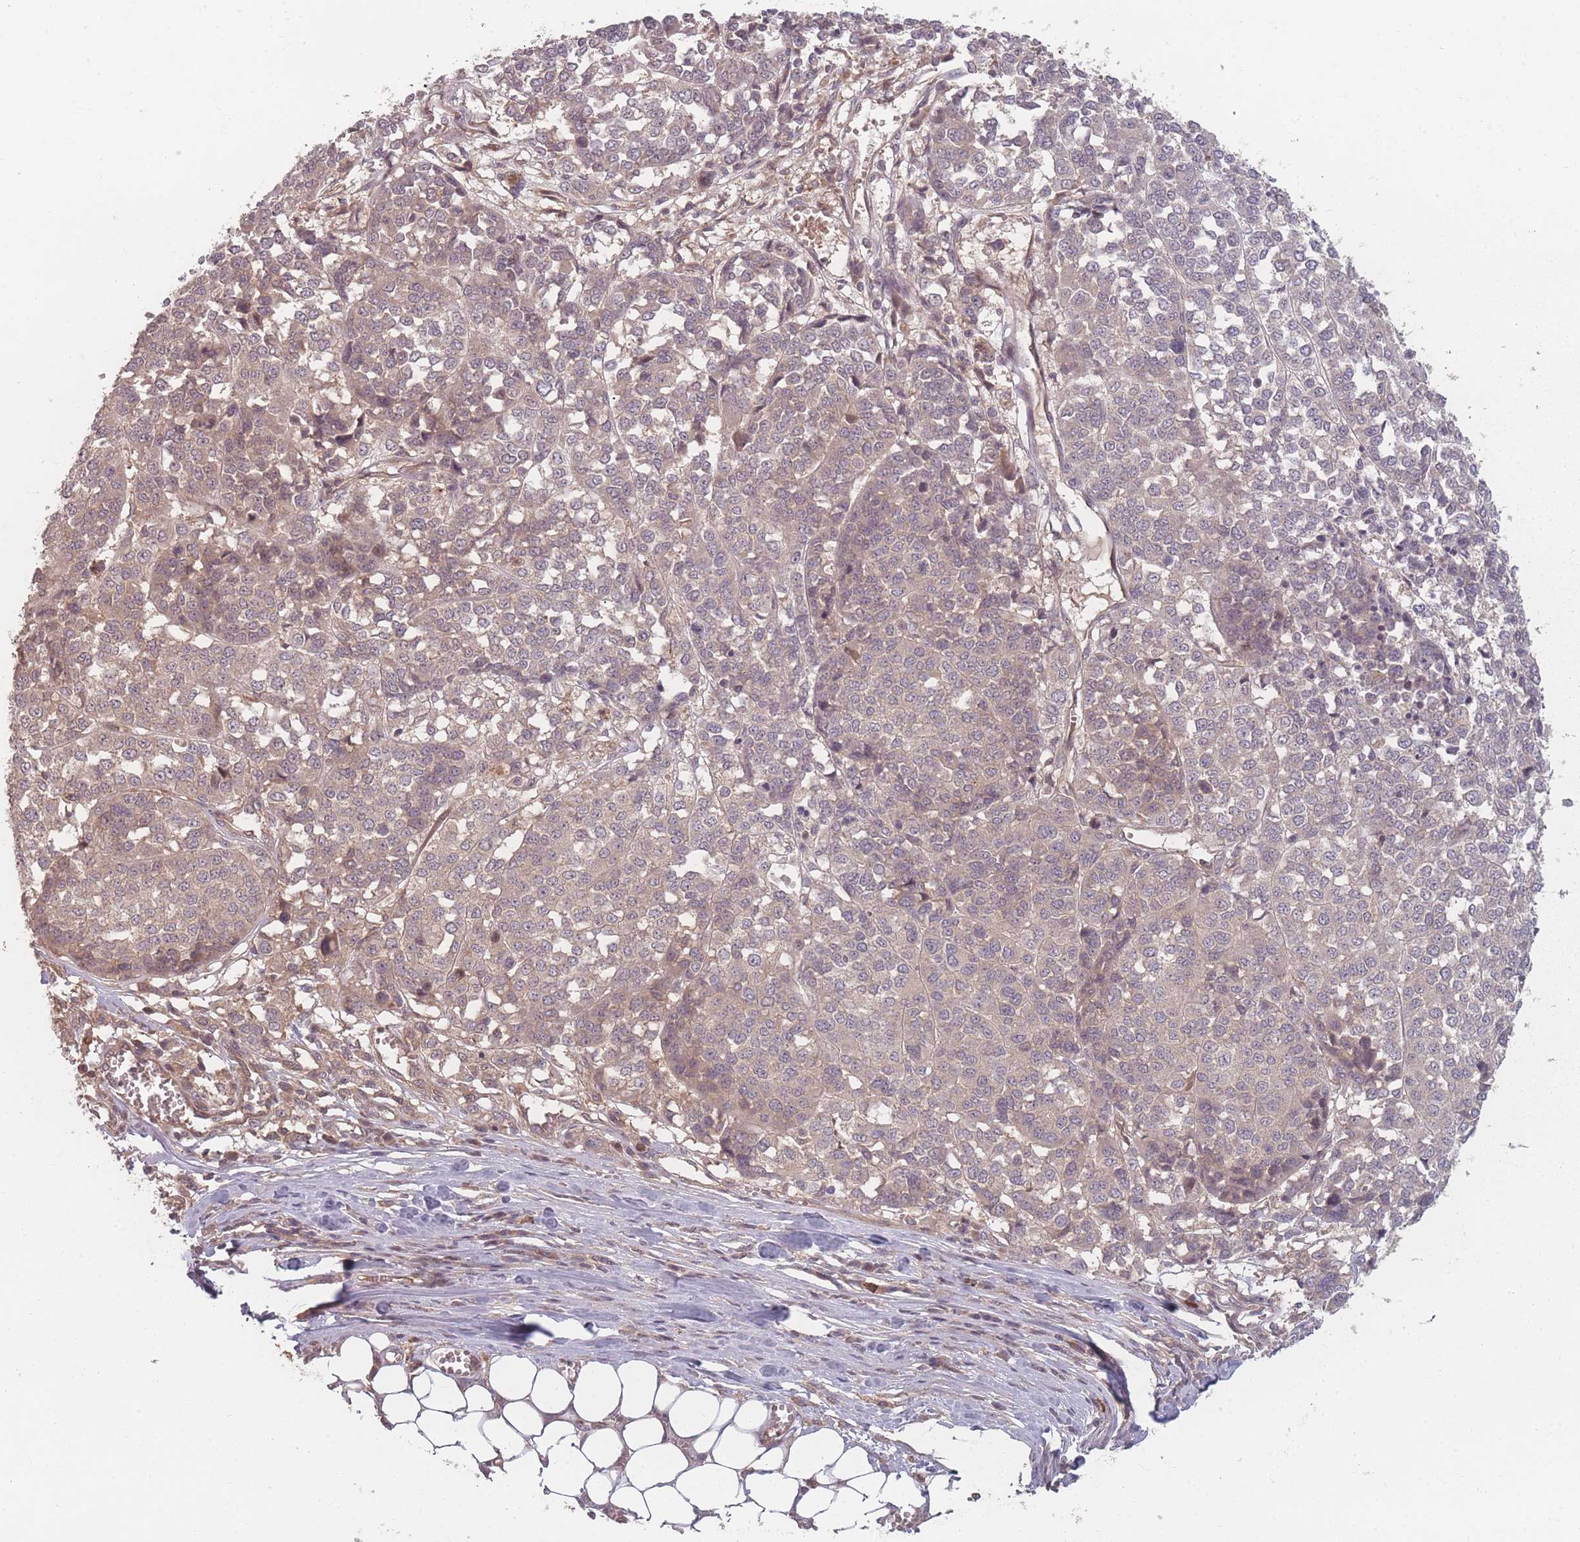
{"staining": {"intensity": "weak", "quantity": "<25%", "location": "cytoplasmic/membranous"}, "tissue": "melanoma", "cell_type": "Tumor cells", "image_type": "cancer", "snomed": [{"axis": "morphology", "description": "Malignant melanoma, Metastatic site"}, {"axis": "topography", "description": "Lymph node"}], "caption": "Photomicrograph shows no significant protein positivity in tumor cells of melanoma.", "gene": "HAGH", "patient": {"sex": "male", "age": 44}}